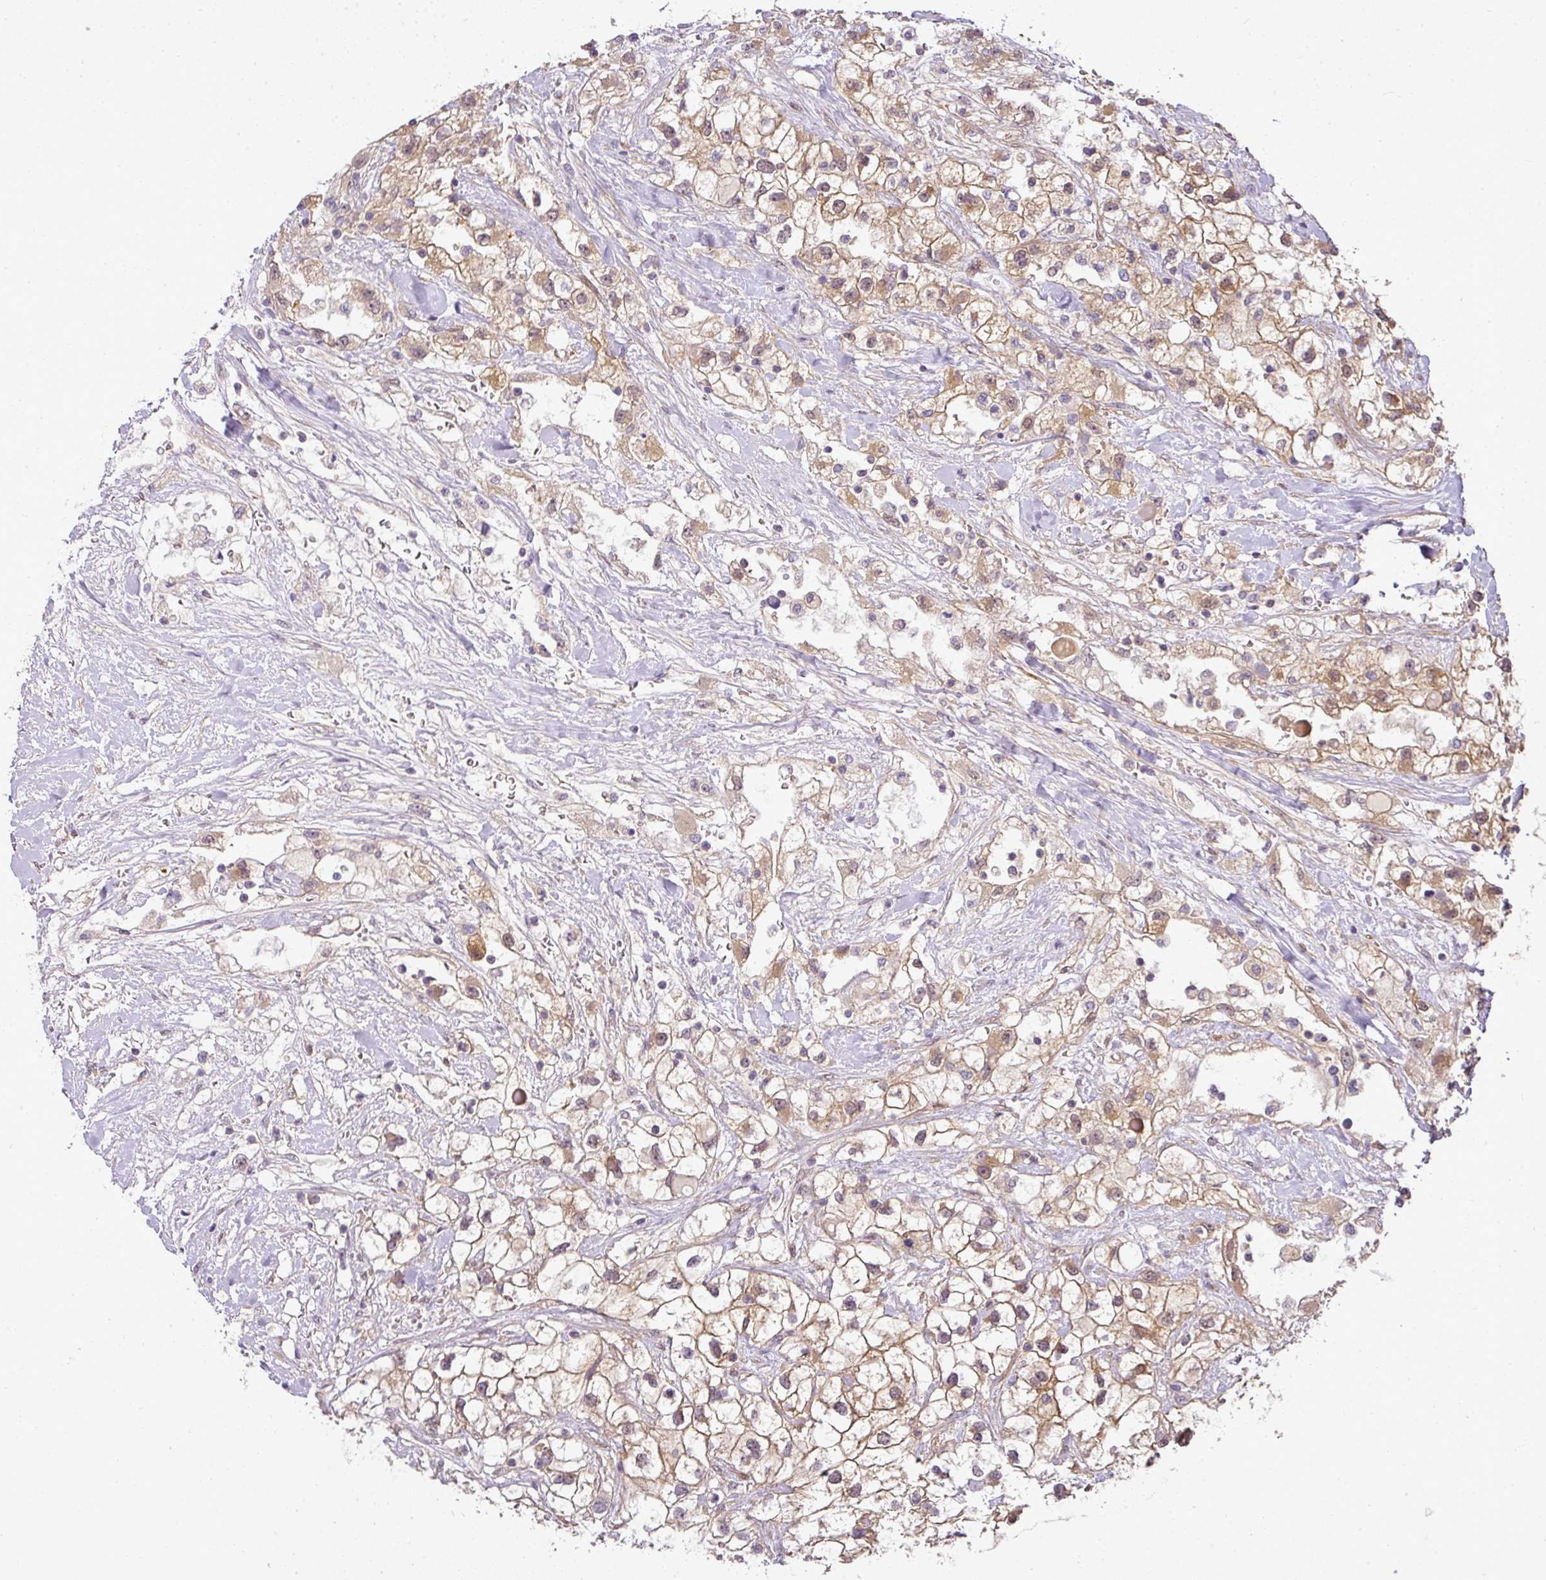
{"staining": {"intensity": "moderate", "quantity": ">75%", "location": "cytoplasmic/membranous"}, "tissue": "renal cancer", "cell_type": "Tumor cells", "image_type": "cancer", "snomed": [{"axis": "morphology", "description": "Adenocarcinoma, NOS"}, {"axis": "topography", "description": "Kidney"}], "caption": "Human adenocarcinoma (renal) stained for a protein (brown) reveals moderate cytoplasmic/membranous positive expression in about >75% of tumor cells.", "gene": "ADH5", "patient": {"sex": "male", "age": 59}}